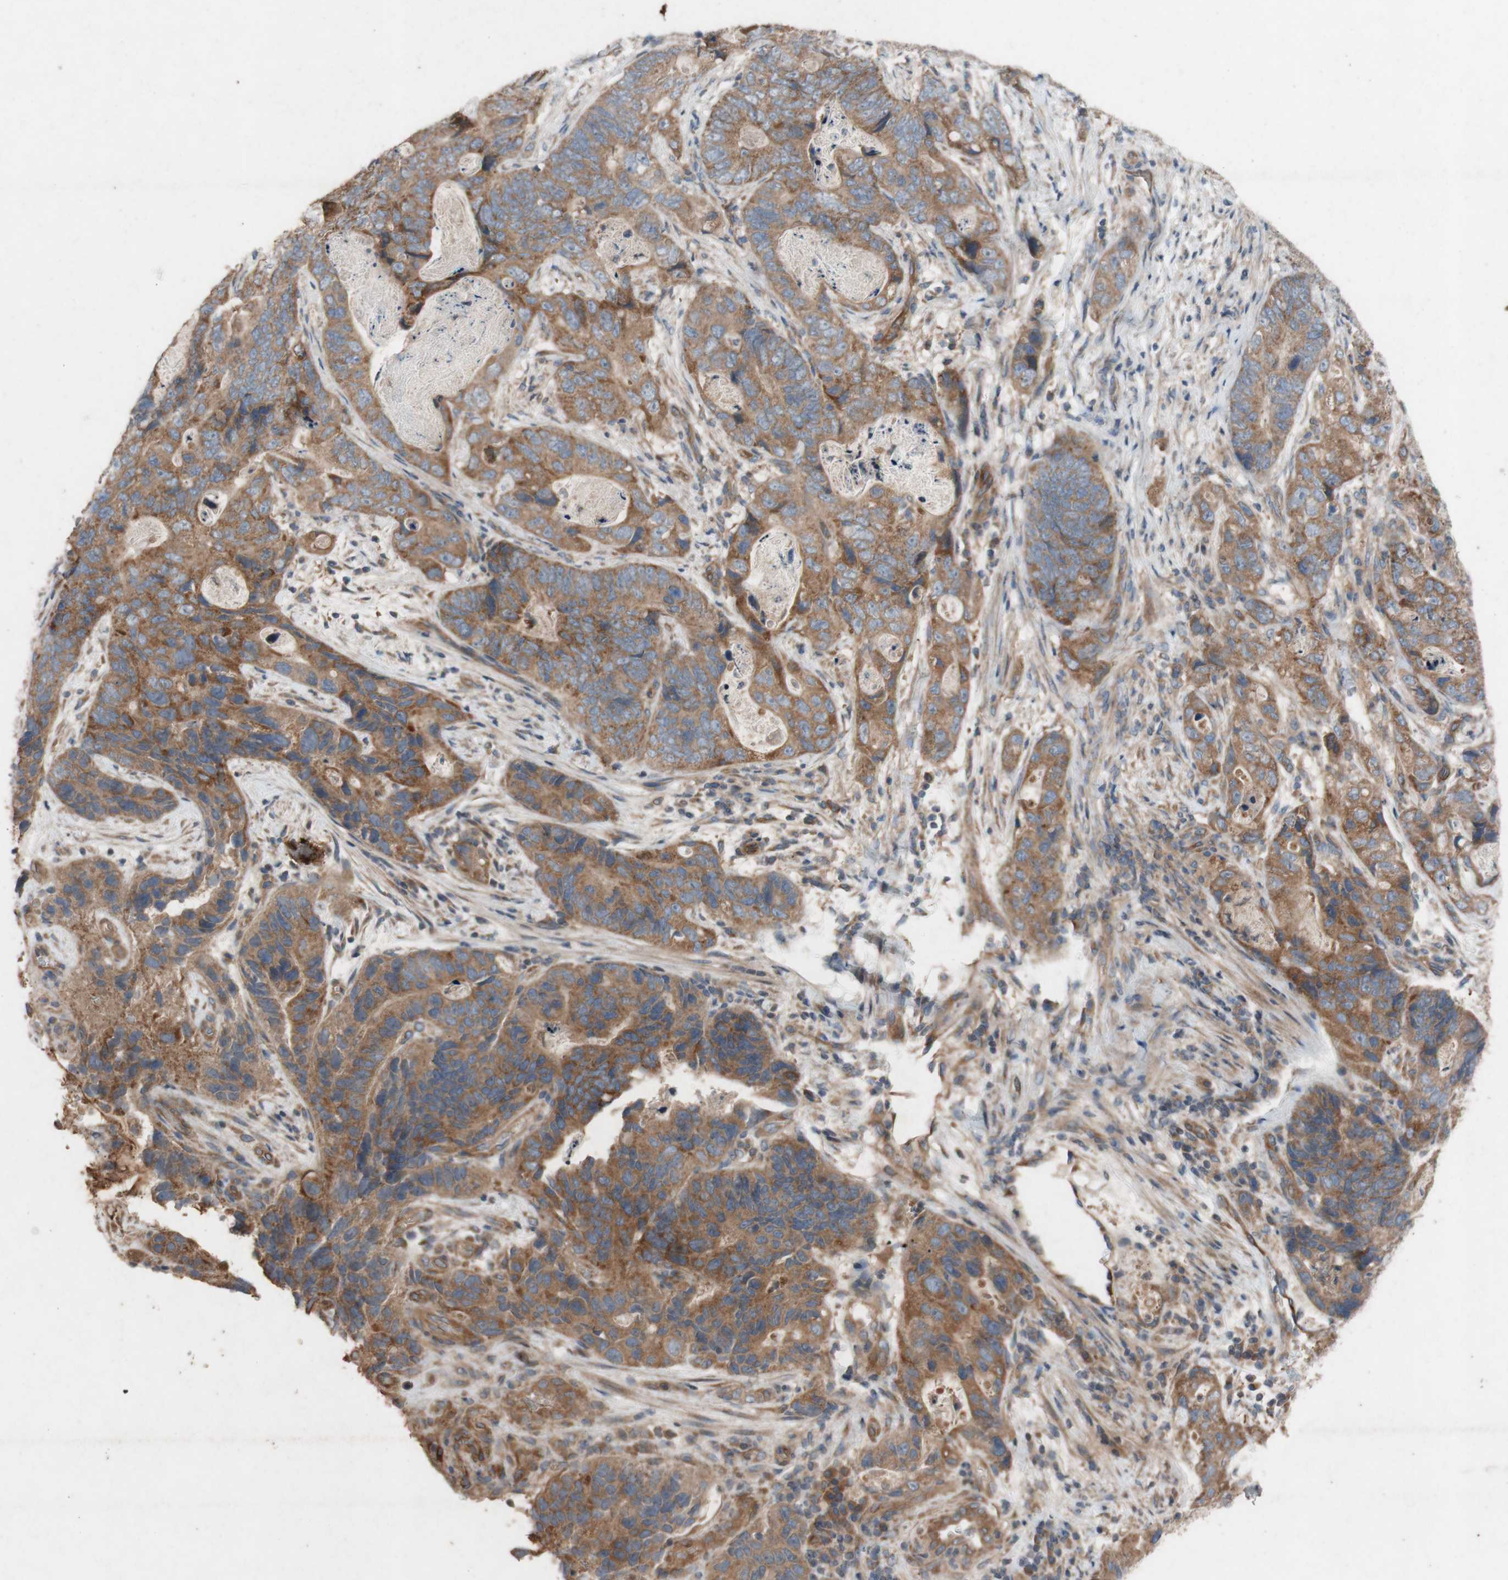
{"staining": {"intensity": "moderate", "quantity": ">75%", "location": "cytoplasmic/membranous"}, "tissue": "stomach cancer", "cell_type": "Tumor cells", "image_type": "cancer", "snomed": [{"axis": "morphology", "description": "Adenocarcinoma, NOS"}, {"axis": "topography", "description": "Stomach"}], "caption": "A brown stain highlights moderate cytoplasmic/membranous staining of a protein in human stomach cancer tumor cells. (Brightfield microscopy of DAB IHC at high magnification).", "gene": "TST", "patient": {"sex": "female", "age": 89}}